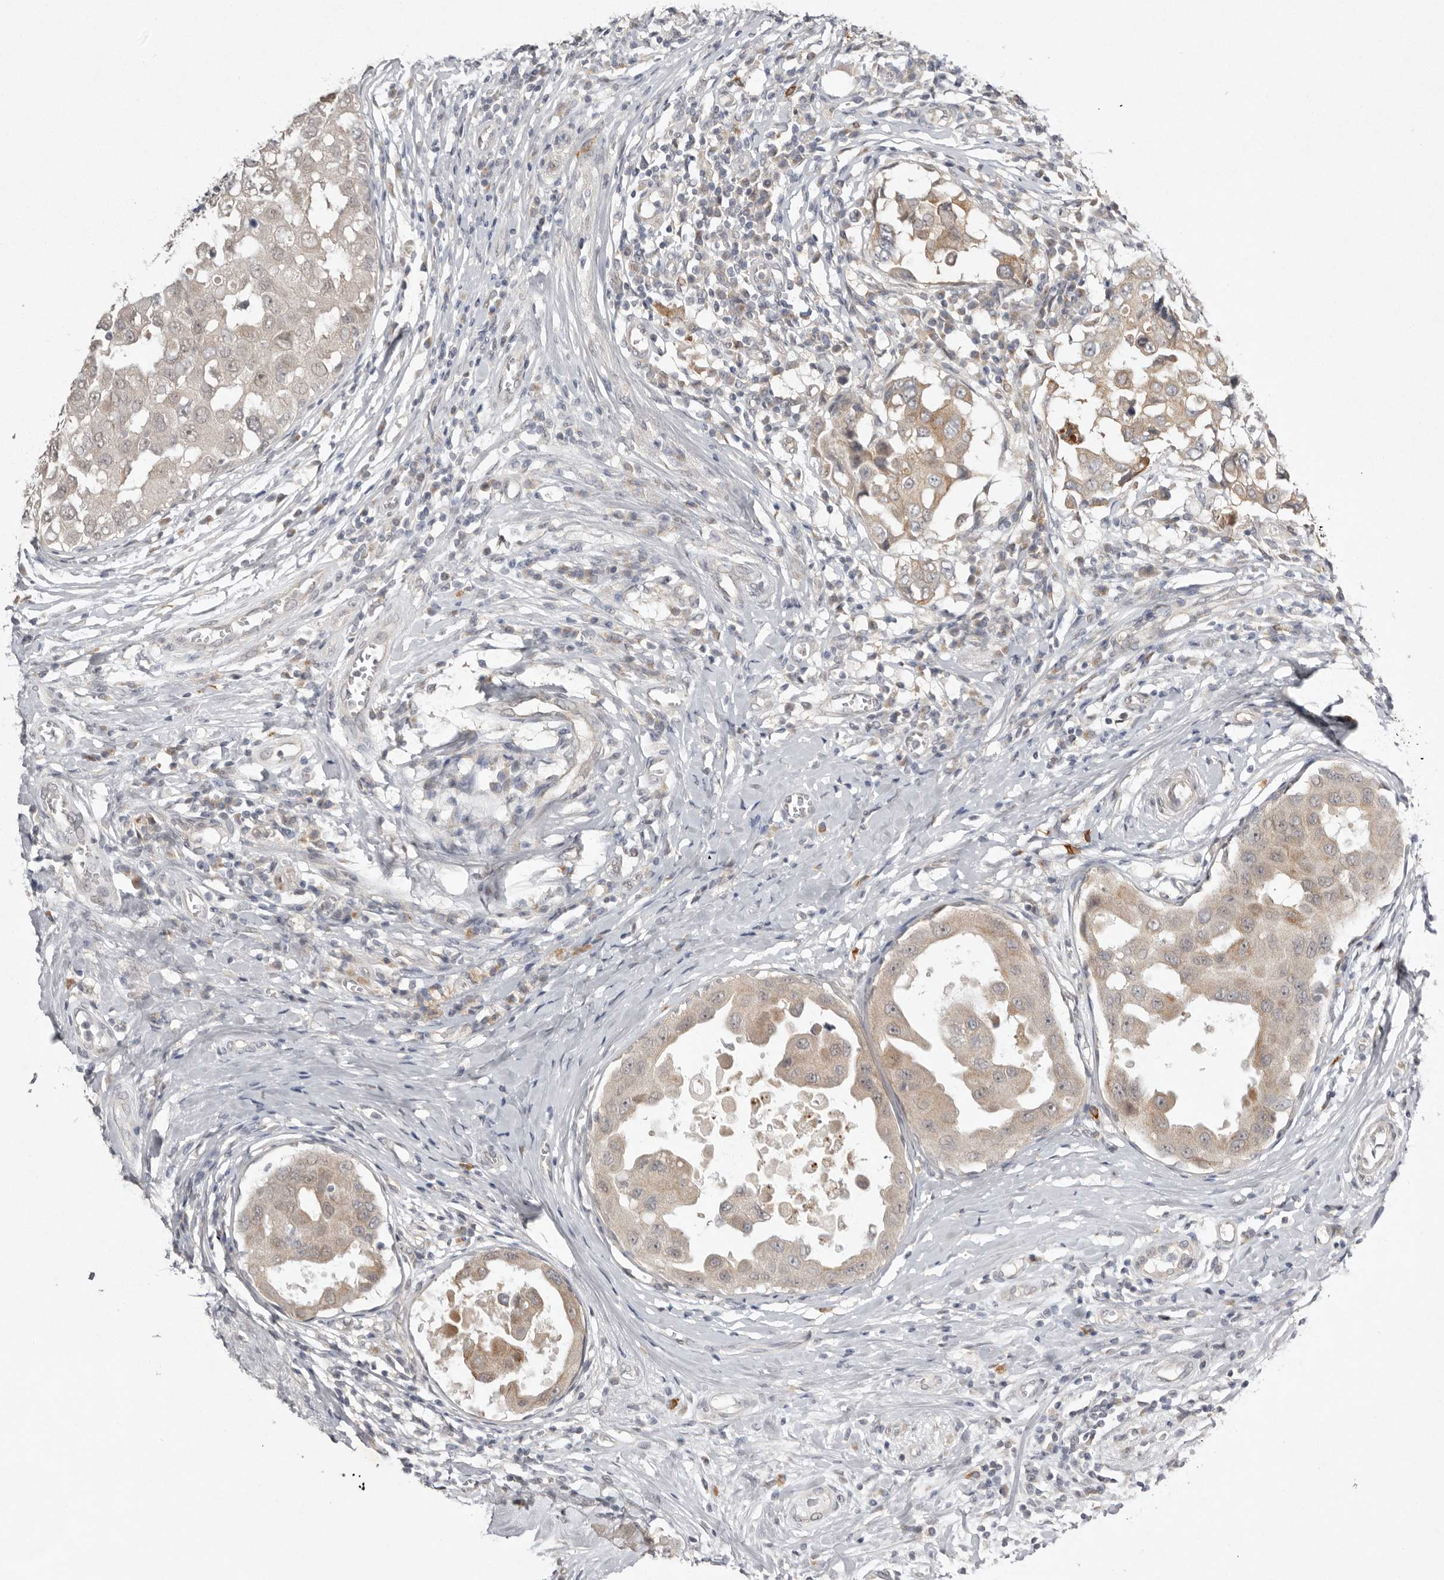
{"staining": {"intensity": "moderate", "quantity": ">75%", "location": "cytoplasmic/membranous"}, "tissue": "breast cancer", "cell_type": "Tumor cells", "image_type": "cancer", "snomed": [{"axis": "morphology", "description": "Duct carcinoma"}, {"axis": "topography", "description": "Breast"}], "caption": "A brown stain highlights moderate cytoplasmic/membranous positivity of a protein in human infiltrating ductal carcinoma (breast) tumor cells.", "gene": "NSUN4", "patient": {"sex": "female", "age": 27}}